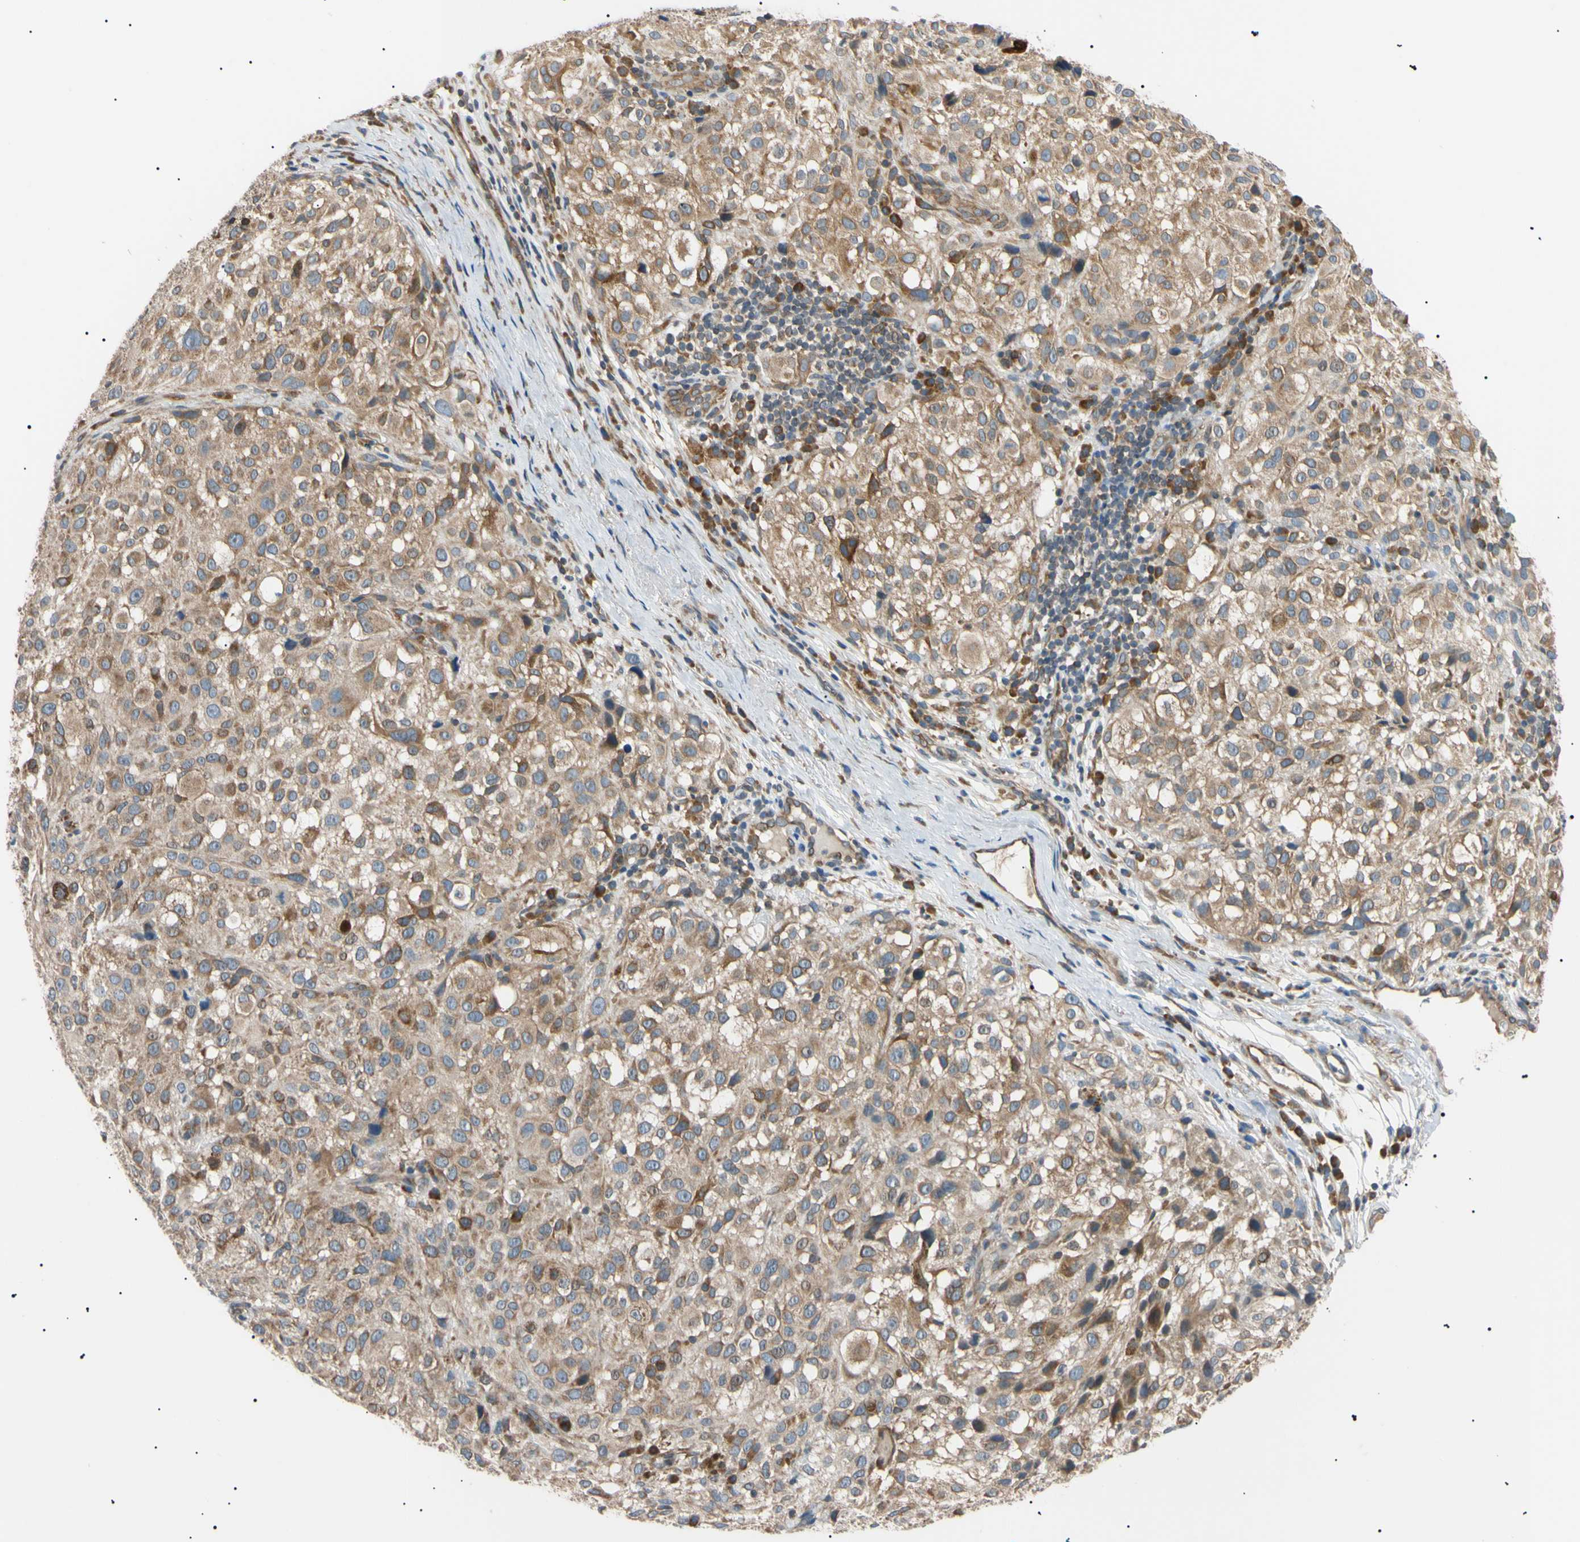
{"staining": {"intensity": "moderate", "quantity": ">75%", "location": "cytoplasmic/membranous"}, "tissue": "melanoma", "cell_type": "Tumor cells", "image_type": "cancer", "snomed": [{"axis": "morphology", "description": "Necrosis, NOS"}, {"axis": "morphology", "description": "Malignant melanoma, NOS"}, {"axis": "topography", "description": "Skin"}], "caption": "Immunohistochemical staining of malignant melanoma reveals medium levels of moderate cytoplasmic/membranous positivity in about >75% of tumor cells. The protein of interest is stained brown, and the nuclei are stained in blue (DAB (3,3'-diaminobenzidine) IHC with brightfield microscopy, high magnification).", "gene": "VAPA", "patient": {"sex": "female", "age": 87}}